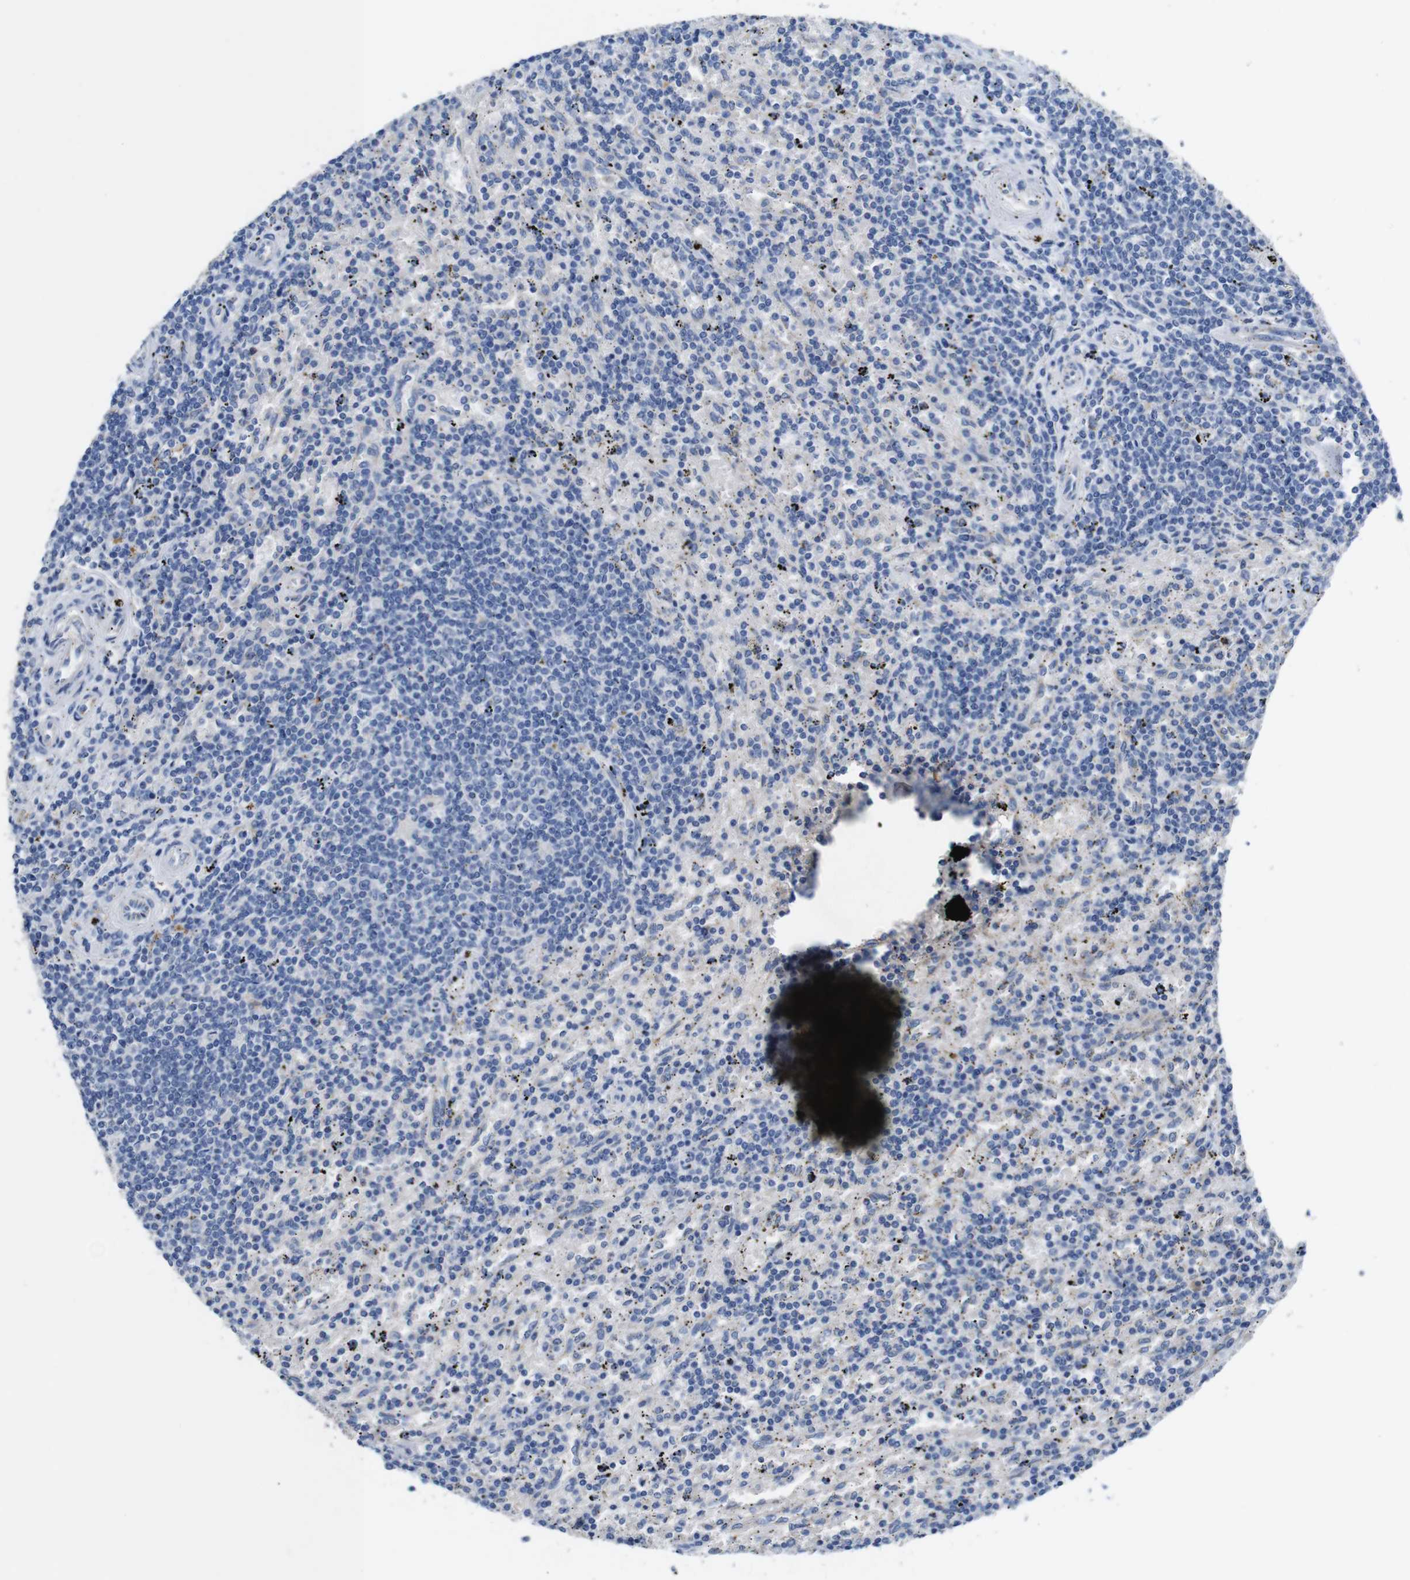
{"staining": {"intensity": "negative", "quantity": "none", "location": "none"}, "tissue": "lymphoma", "cell_type": "Tumor cells", "image_type": "cancer", "snomed": [{"axis": "morphology", "description": "Malignant lymphoma, non-Hodgkin's type, Low grade"}, {"axis": "topography", "description": "Spleen"}], "caption": "DAB immunohistochemical staining of human low-grade malignant lymphoma, non-Hodgkin's type reveals no significant staining in tumor cells.", "gene": "NHLRC3", "patient": {"sex": "male", "age": 76}}